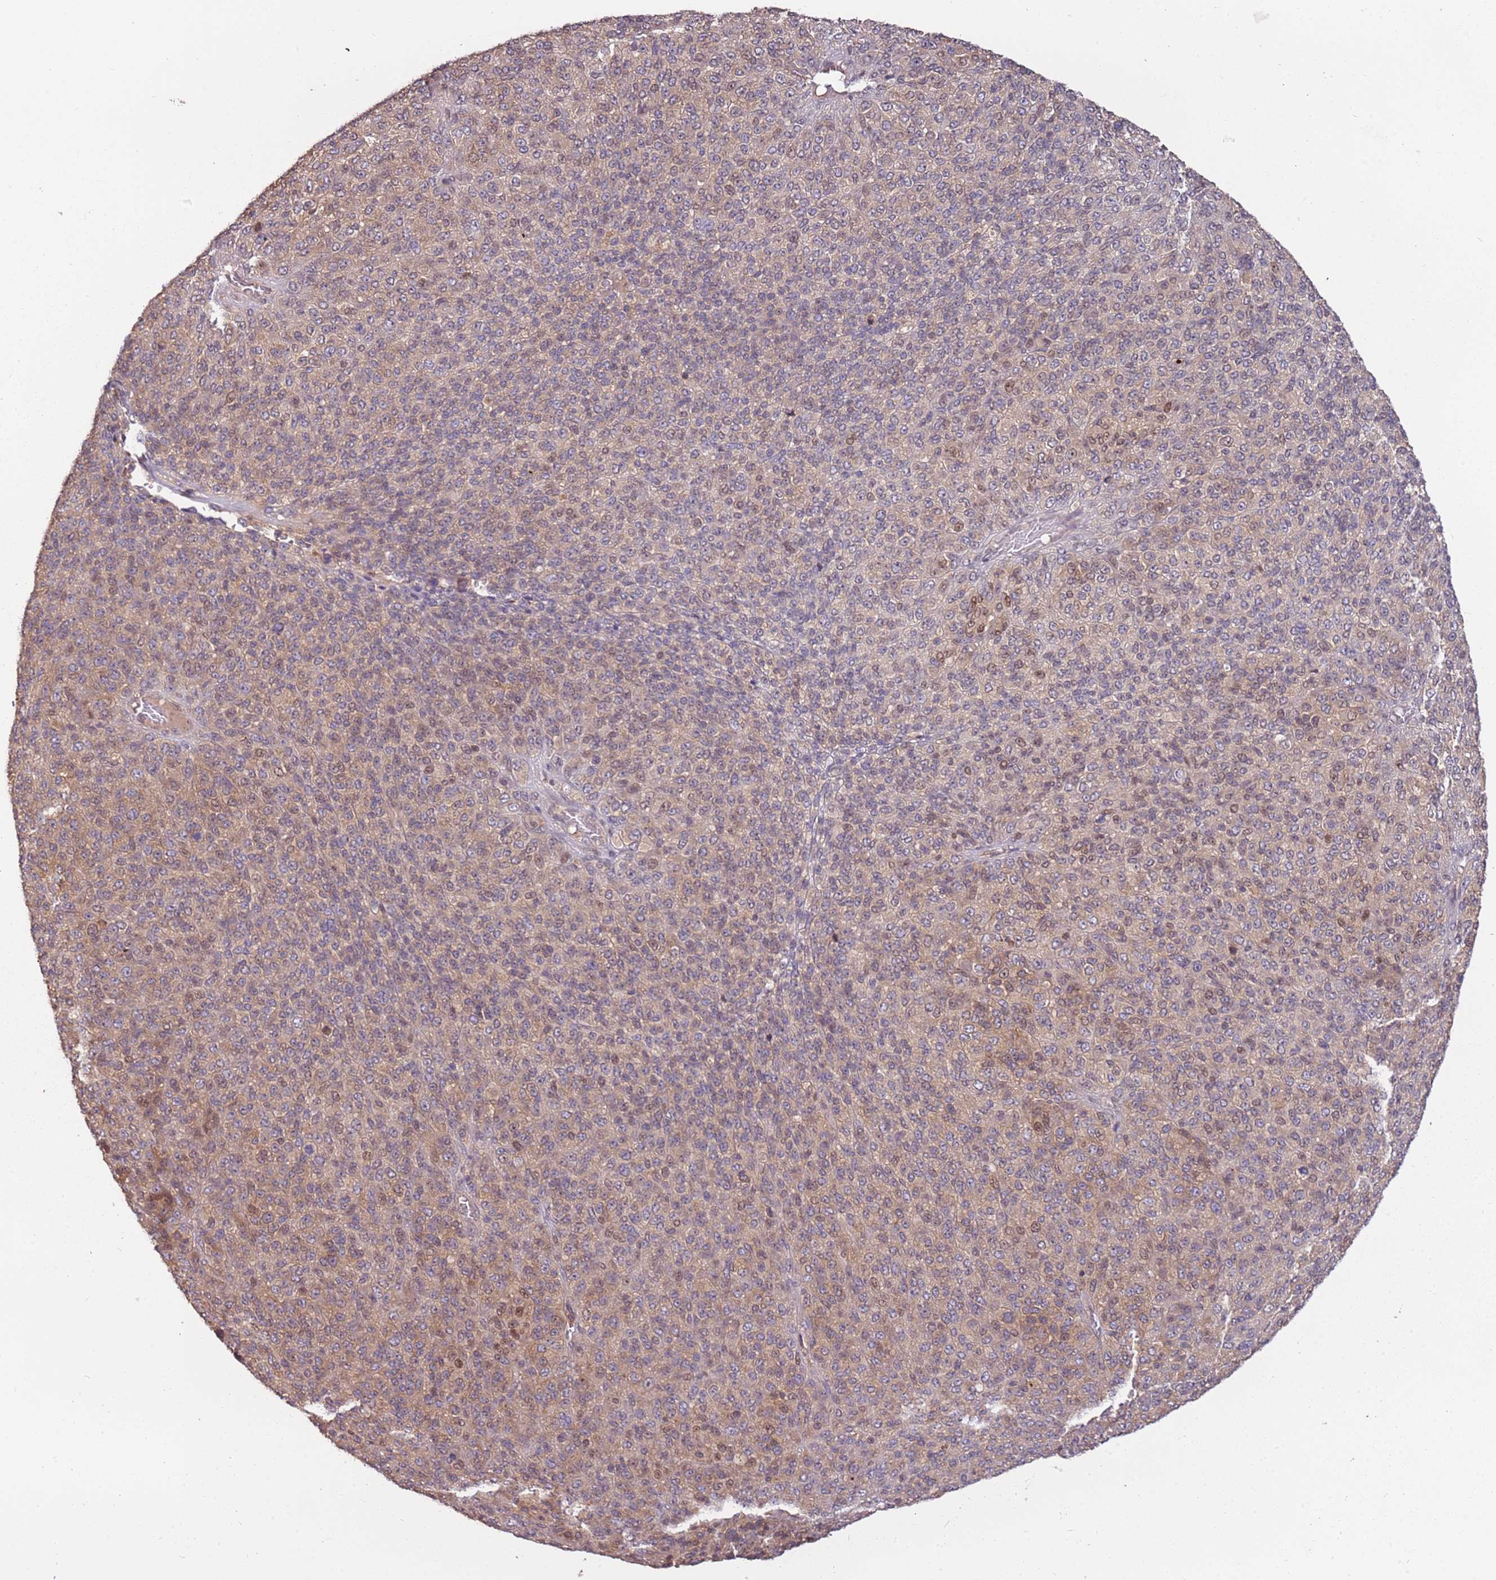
{"staining": {"intensity": "moderate", "quantity": ">75%", "location": "cytoplasmic/membranous,nuclear"}, "tissue": "melanoma", "cell_type": "Tumor cells", "image_type": "cancer", "snomed": [{"axis": "morphology", "description": "Malignant melanoma, Metastatic site"}, {"axis": "topography", "description": "Brain"}], "caption": "Malignant melanoma (metastatic site) stained with DAB immunohistochemistry (IHC) exhibits medium levels of moderate cytoplasmic/membranous and nuclear staining in about >75% of tumor cells.", "gene": "GSTO2", "patient": {"sex": "female", "age": 56}}